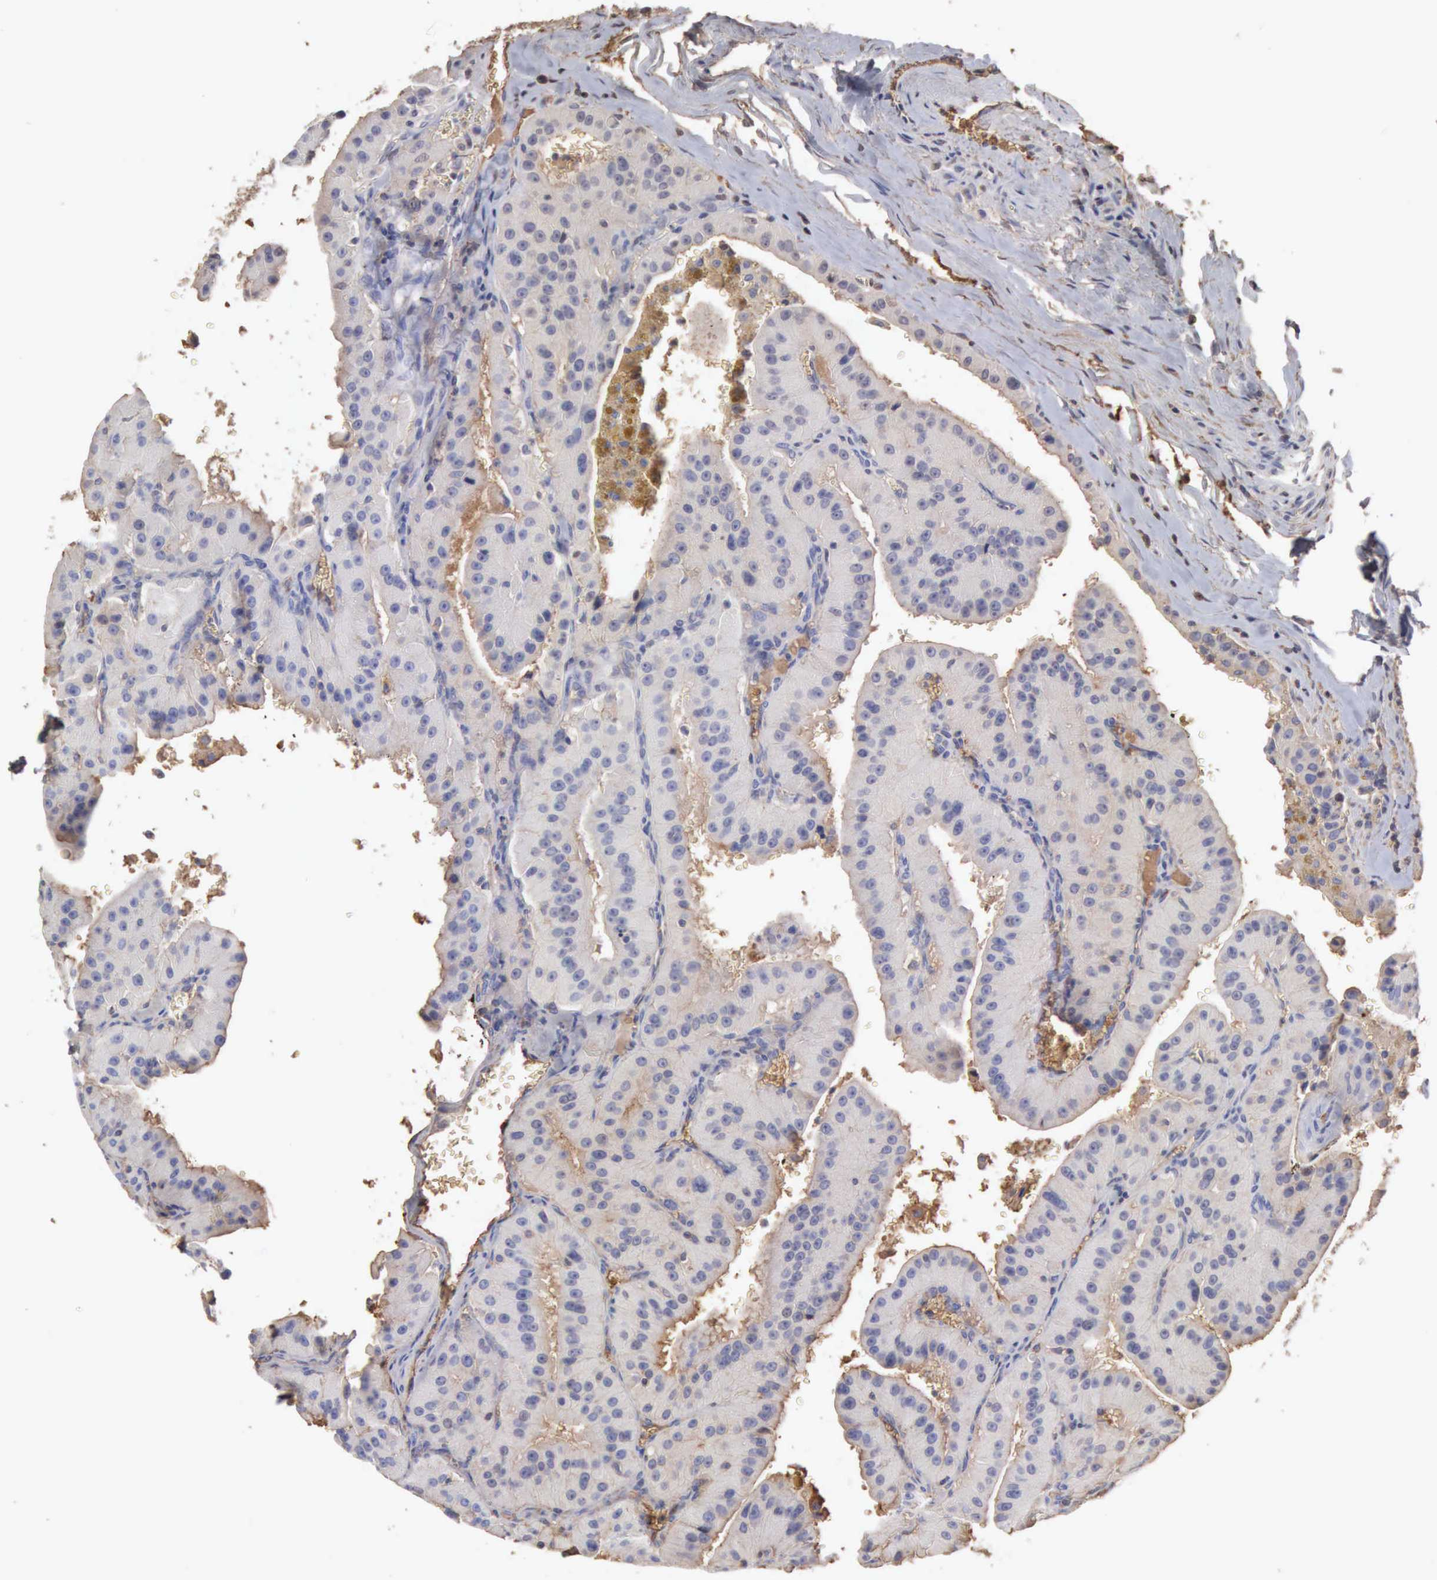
{"staining": {"intensity": "negative", "quantity": "none", "location": "none"}, "tissue": "thyroid cancer", "cell_type": "Tumor cells", "image_type": "cancer", "snomed": [{"axis": "morphology", "description": "Carcinoma, NOS"}, {"axis": "topography", "description": "Thyroid gland"}], "caption": "This is an IHC histopathology image of human thyroid cancer (carcinoma). There is no staining in tumor cells.", "gene": "SERPINA1", "patient": {"sex": "male", "age": 76}}